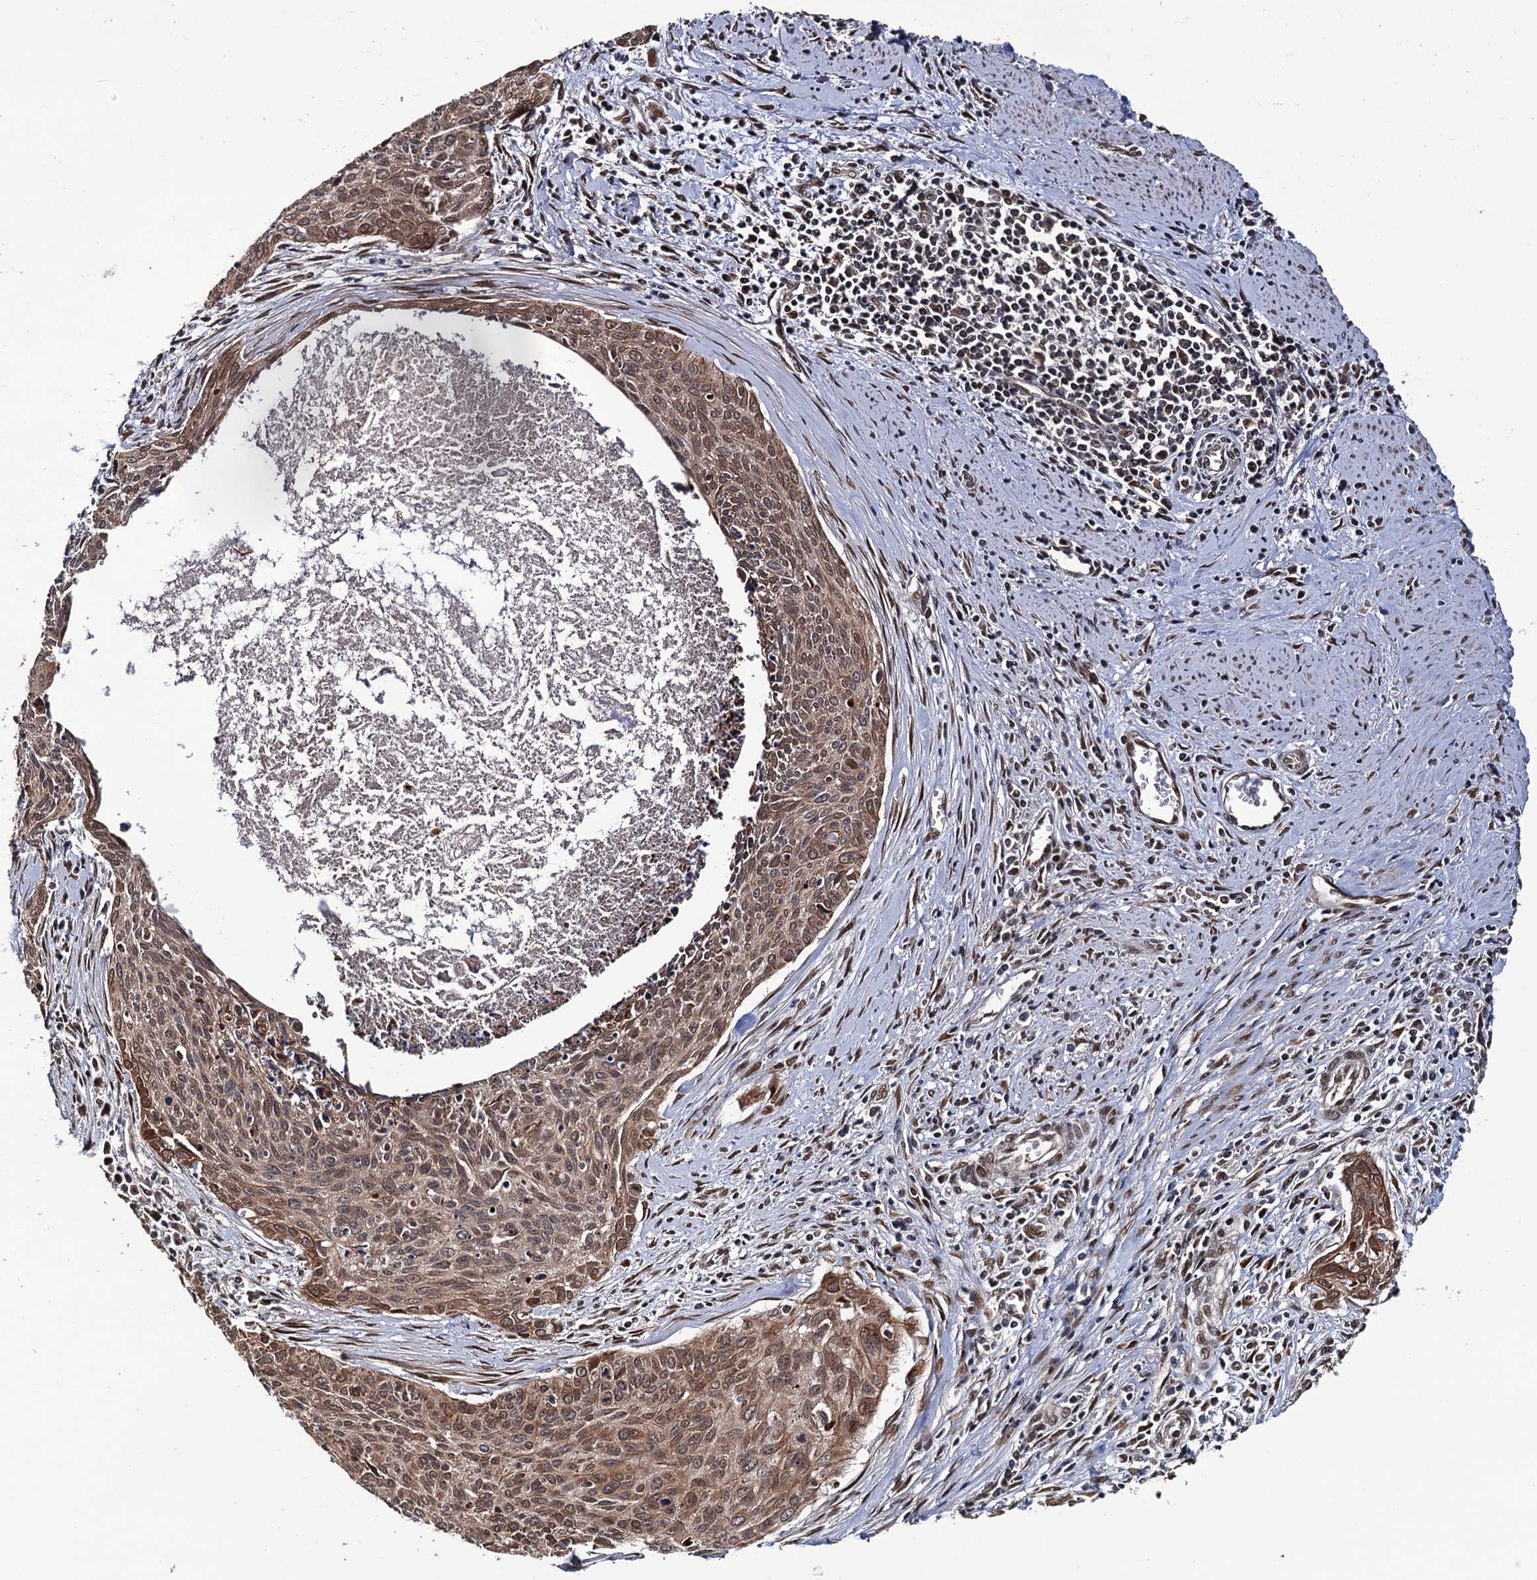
{"staining": {"intensity": "moderate", "quantity": ">75%", "location": "cytoplasmic/membranous,nuclear"}, "tissue": "cervical cancer", "cell_type": "Tumor cells", "image_type": "cancer", "snomed": [{"axis": "morphology", "description": "Squamous cell carcinoma, NOS"}, {"axis": "topography", "description": "Cervix"}], "caption": "IHC staining of squamous cell carcinoma (cervical), which shows medium levels of moderate cytoplasmic/membranous and nuclear staining in approximately >75% of tumor cells indicating moderate cytoplasmic/membranous and nuclear protein staining. The staining was performed using DAB (3,3'-diaminobenzidine) (brown) for protein detection and nuclei were counterstained in hematoxylin (blue).", "gene": "LRRC63", "patient": {"sex": "female", "age": 55}}